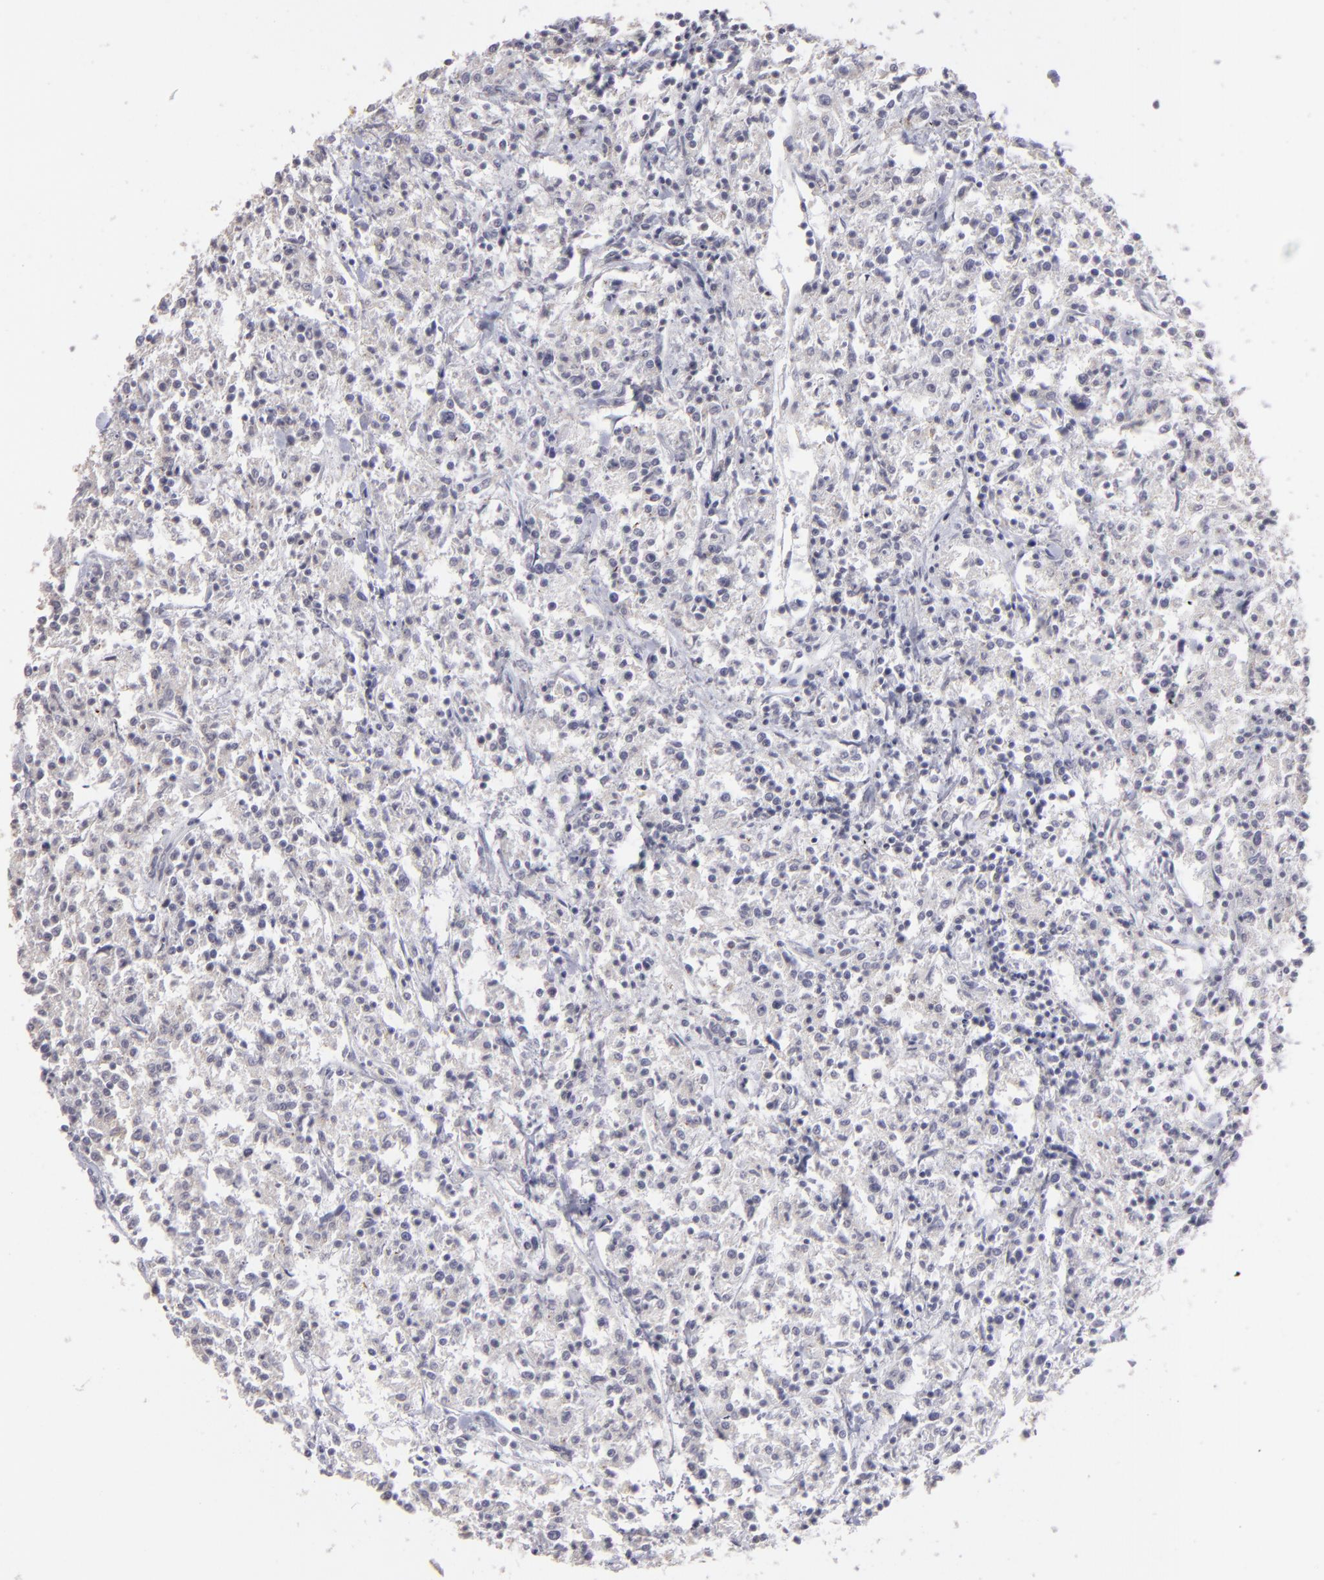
{"staining": {"intensity": "negative", "quantity": "none", "location": "none"}, "tissue": "lymphoma", "cell_type": "Tumor cells", "image_type": "cancer", "snomed": [{"axis": "morphology", "description": "Malignant lymphoma, non-Hodgkin's type, Low grade"}, {"axis": "topography", "description": "Small intestine"}], "caption": "Tumor cells are negative for protein expression in human low-grade malignant lymphoma, non-Hodgkin's type. (DAB (3,3'-diaminobenzidine) immunohistochemistry (IHC) with hematoxylin counter stain).", "gene": "CLDN2", "patient": {"sex": "female", "age": 59}}